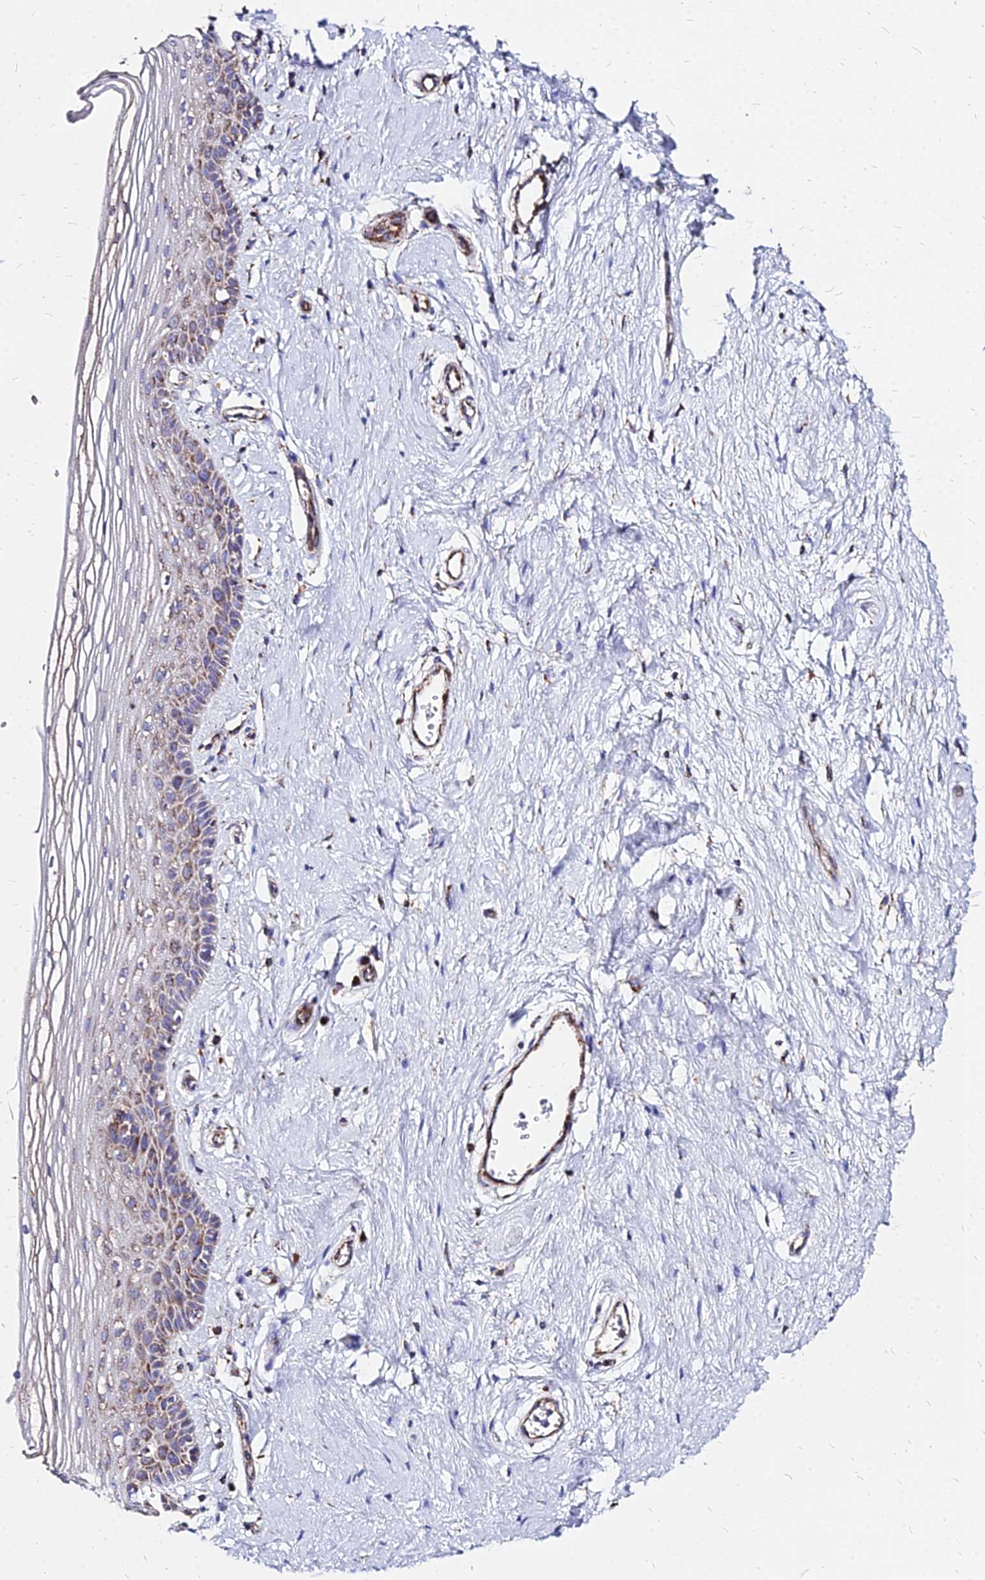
{"staining": {"intensity": "moderate", "quantity": "25%-75%", "location": "cytoplasmic/membranous"}, "tissue": "vagina", "cell_type": "Squamous epithelial cells", "image_type": "normal", "snomed": [{"axis": "morphology", "description": "Normal tissue, NOS"}, {"axis": "topography", "description": "Vagina"}], "caption": "A medium amount of moderate cytoplasmic/membranous staining is seen in approximately 25%-75% of squamous epithelial cells in unremarkable vagina. (brown staining indicates protein expression, while blue staining denotes nuclei).", "gene": "DLD", "patient": {"sex": "female", "age": 46}}